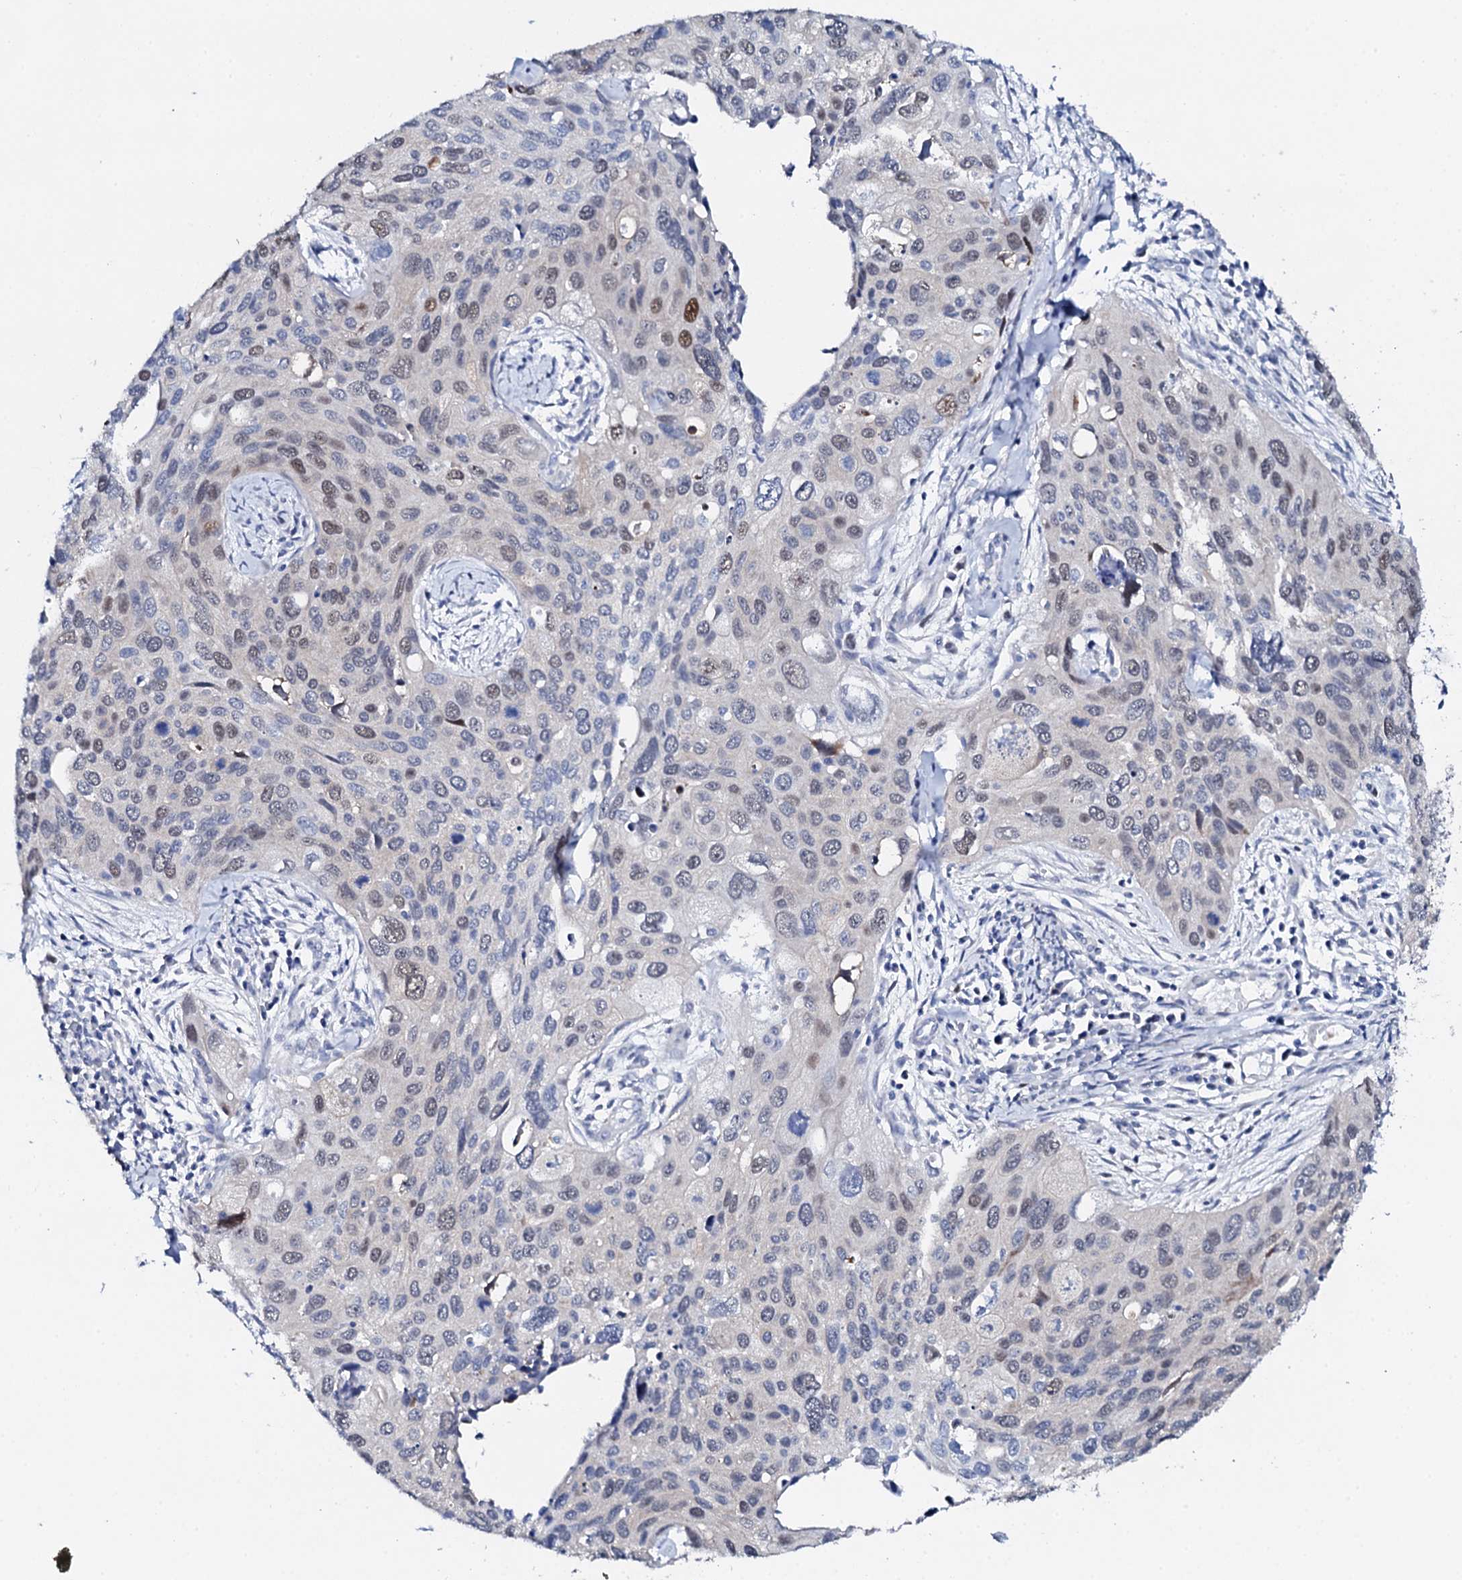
{"staining": {"intensity": "moderate", "quantity": "25%-75%", "location": "nuclear"}, "tissue": "cervical cancer", "cell_type": "Tumor cells", "image_type": "cancer", "snomed": [{"axis": "morphology", "description": "Squamous cell carcinoma, NOS"}, {"axis": "topography", "description": "Cervix"}], "caption": "Squamous cell carcinoma (cervical) stained with IHC reveals moderate nuclear expression in about 25%-75% of tumor cells. (Brightfield microscopy of DAB IHC at high magnification).", "gene": "NUDT13", "patient": {"sex": "female", "age": 55}}